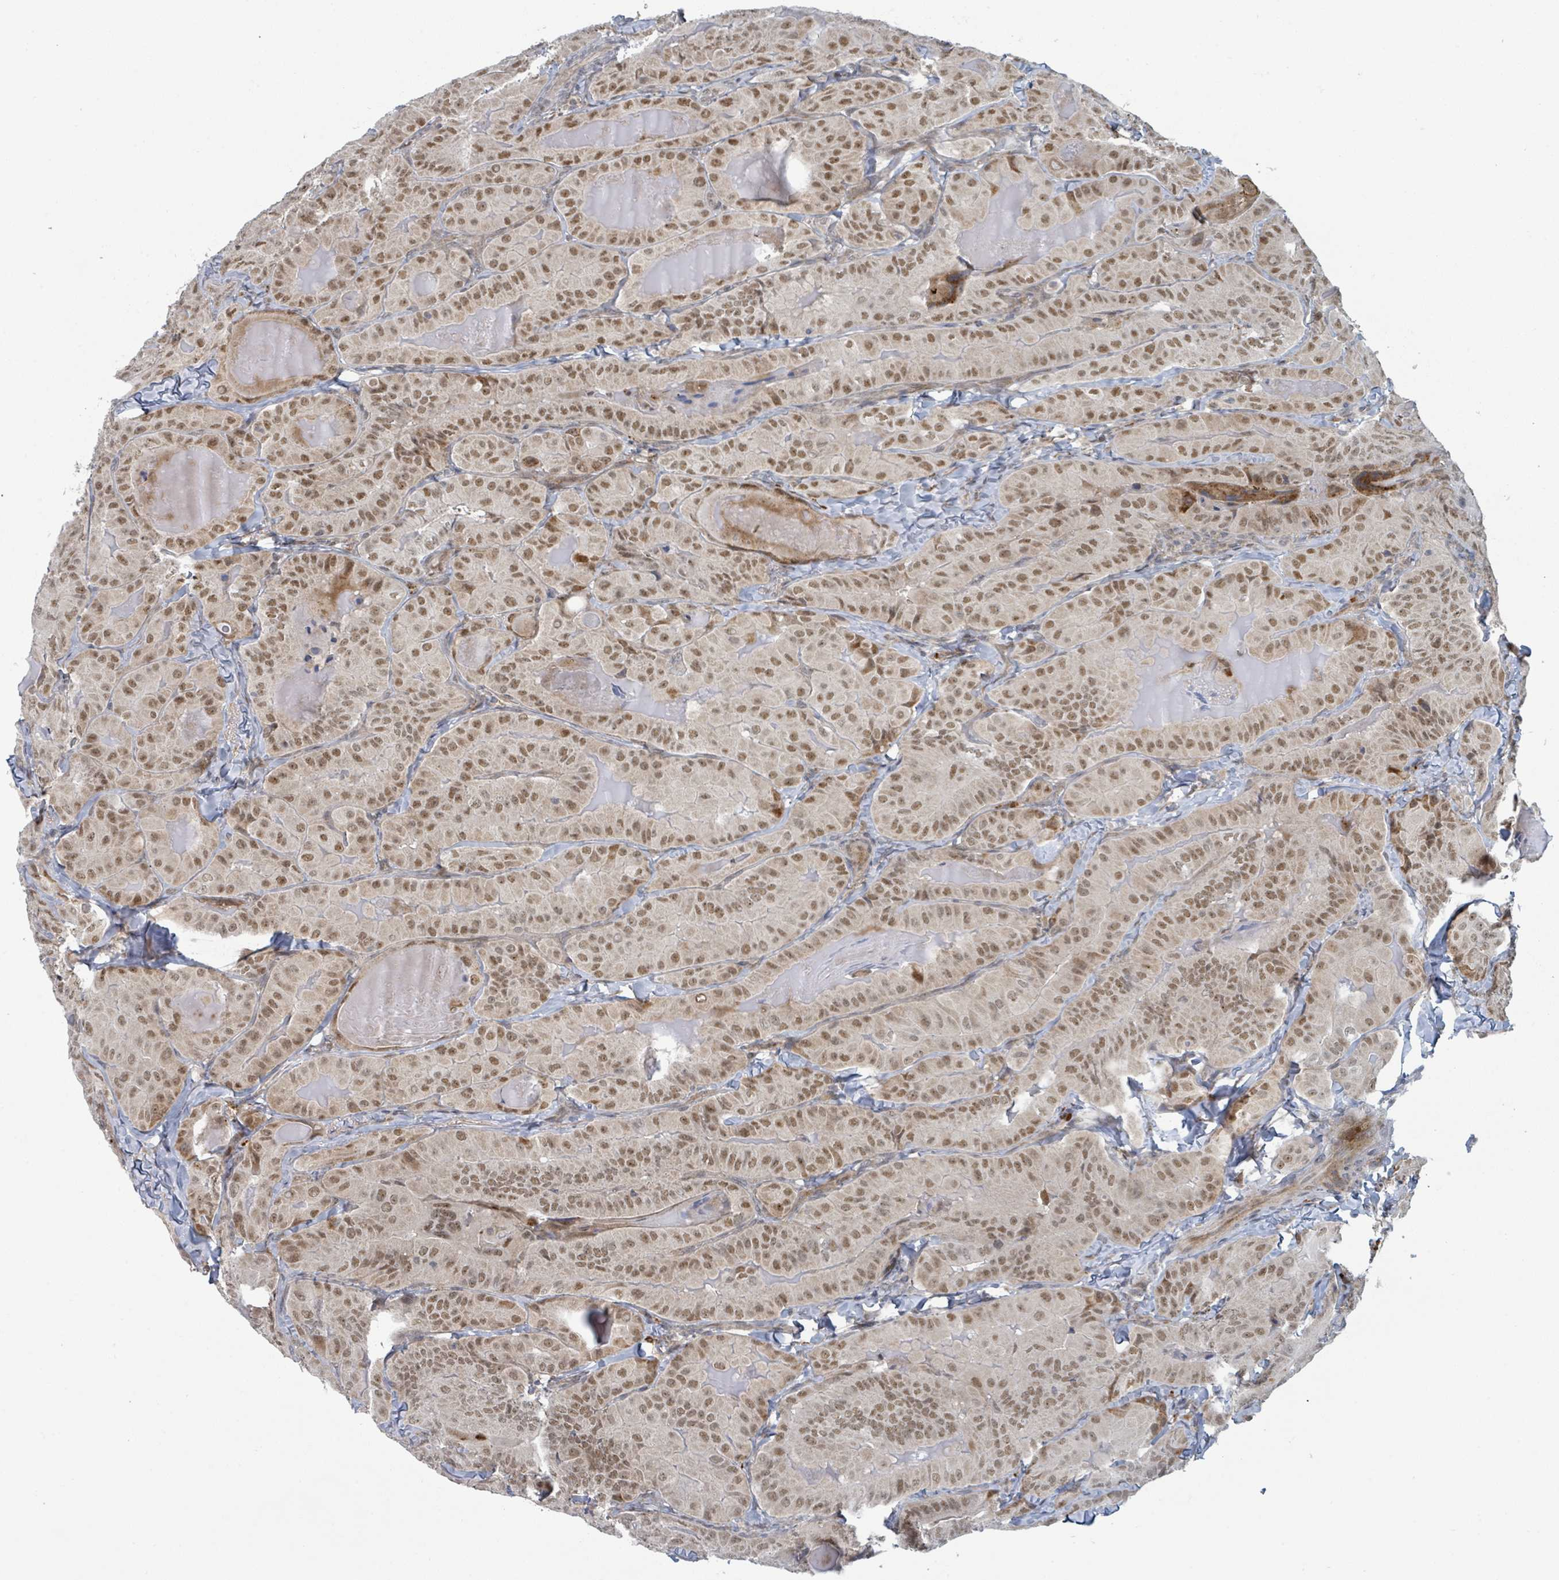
{"staining": {"intensity": "moderate", "quantity": ">75%", "location": "nuclear"}, "tissue": "thyroid cancer", "cell_type": "Tumor cells", "image_type": "cancer", "snomed": [{"axis": "morphology", "description": "Papillary adenocarcinoma, NOS"}, {"axis": "topography", "description": "Thyroid gland"}], "caption": "Immunohistochemistry (IHC) image of neoplastic tissue: human papillary adenocarcinoma (thyroid) stained using immunohistochemistry (IHC) reveals medium levels of moderate protein expression localized specifically in the nuclear of tumor cells, appearing as a nuclear brown color.", "gene": "GTF3C1", "patient": {"sex": "female", "age": 68}}